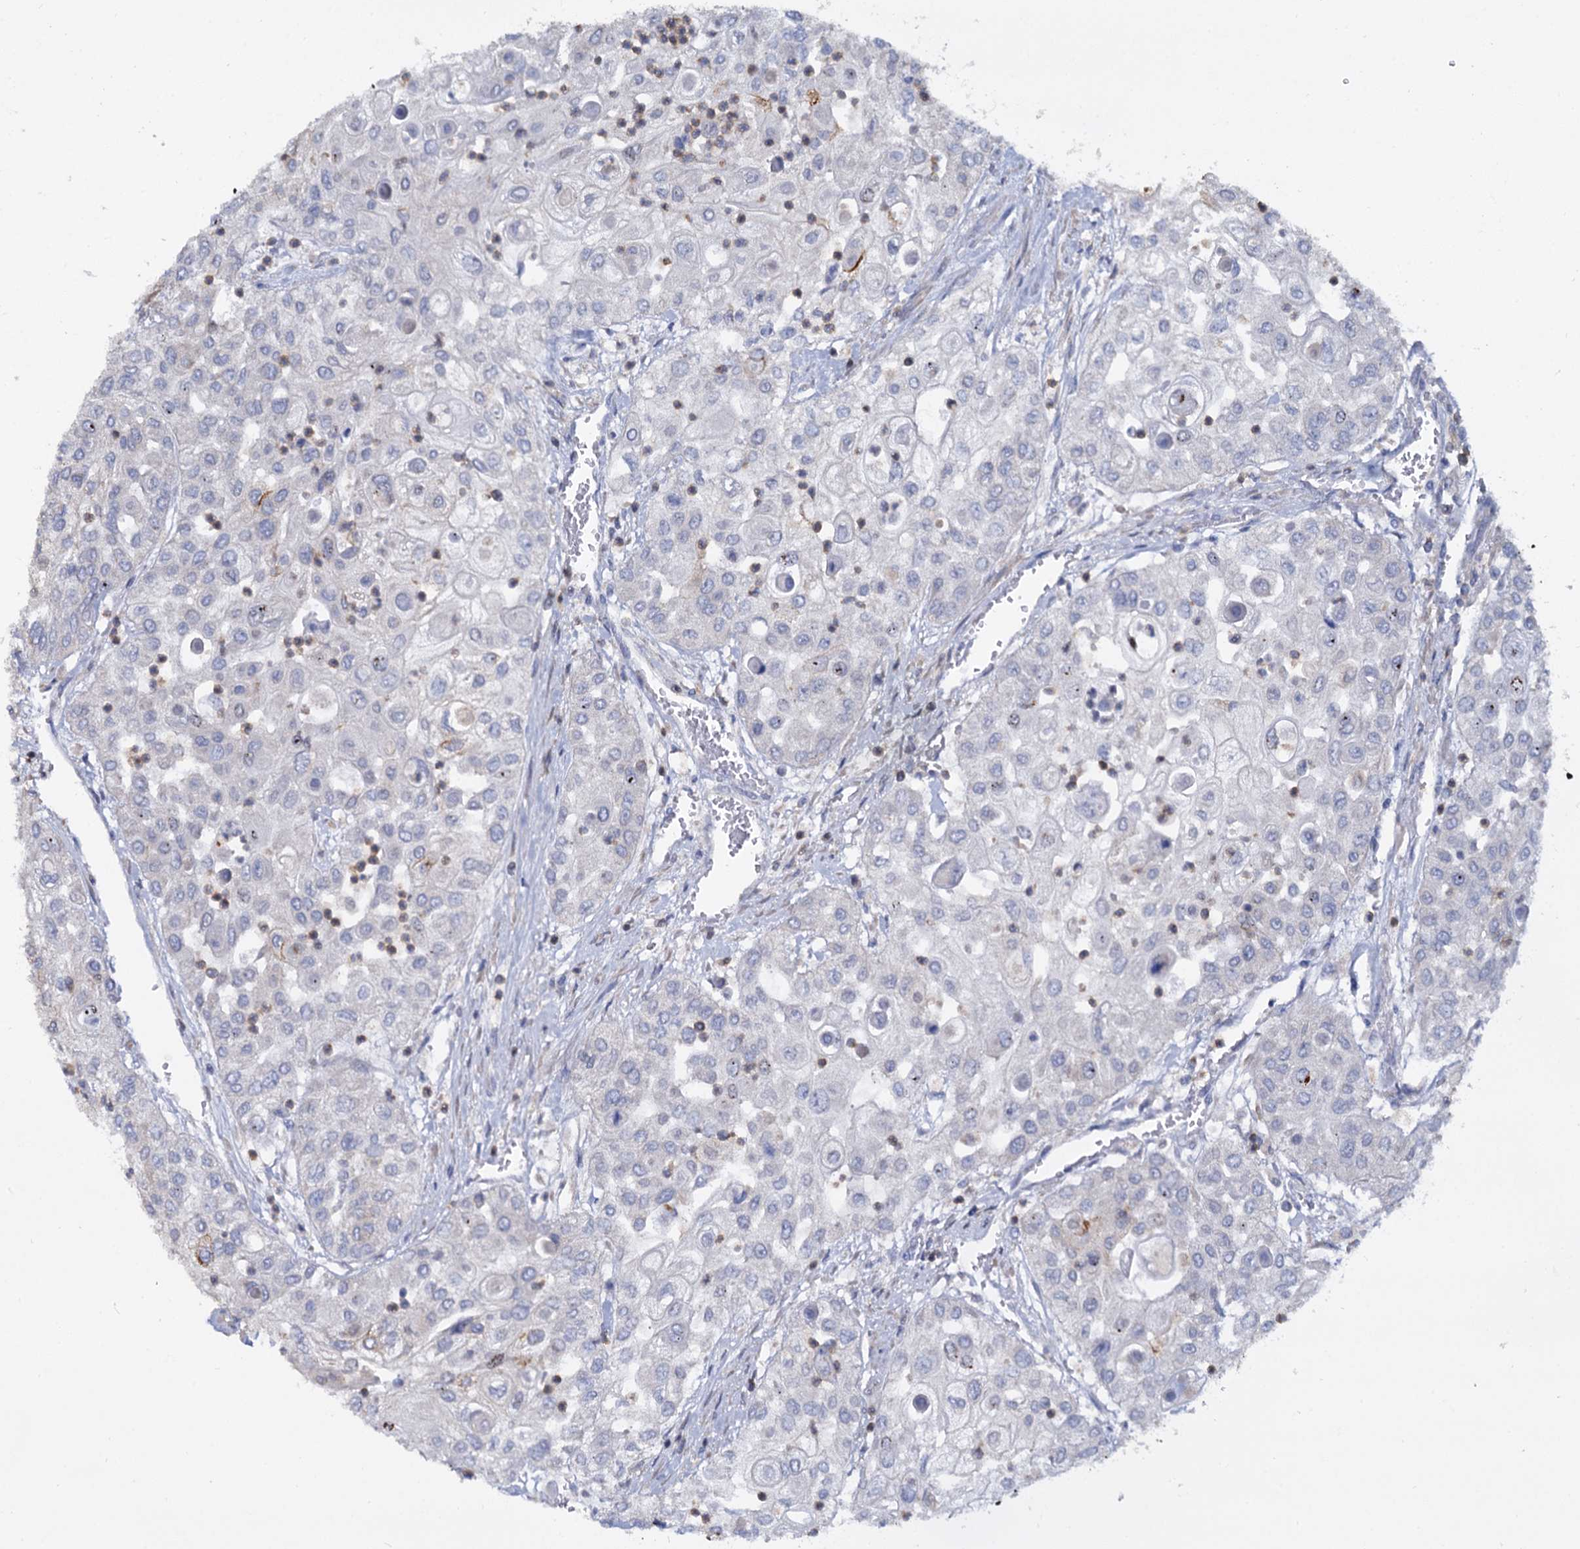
{"staining": {"intensity": "negative", "quantity": "none", "location": "none"}, "tissue": "urothelial cancer", "cell_type": "Tumor cells", "image_type": "cancer", "snomed": [{"axis": "morphology", "description": "Urothelial carcinoma, High grade"}, {"axis": "topography", "description": "Urinary bladder"}], "caption": "Immunohistochemistry micrograph of neoplastic tissue: high-grade urothelial carcinoma stained with DAB (3,3'-diaminobenzidine) displays no significant protein staining in tumor cells.", "gene": "ANKRD13A", "patient": {"sex": "female", "age": 79}}